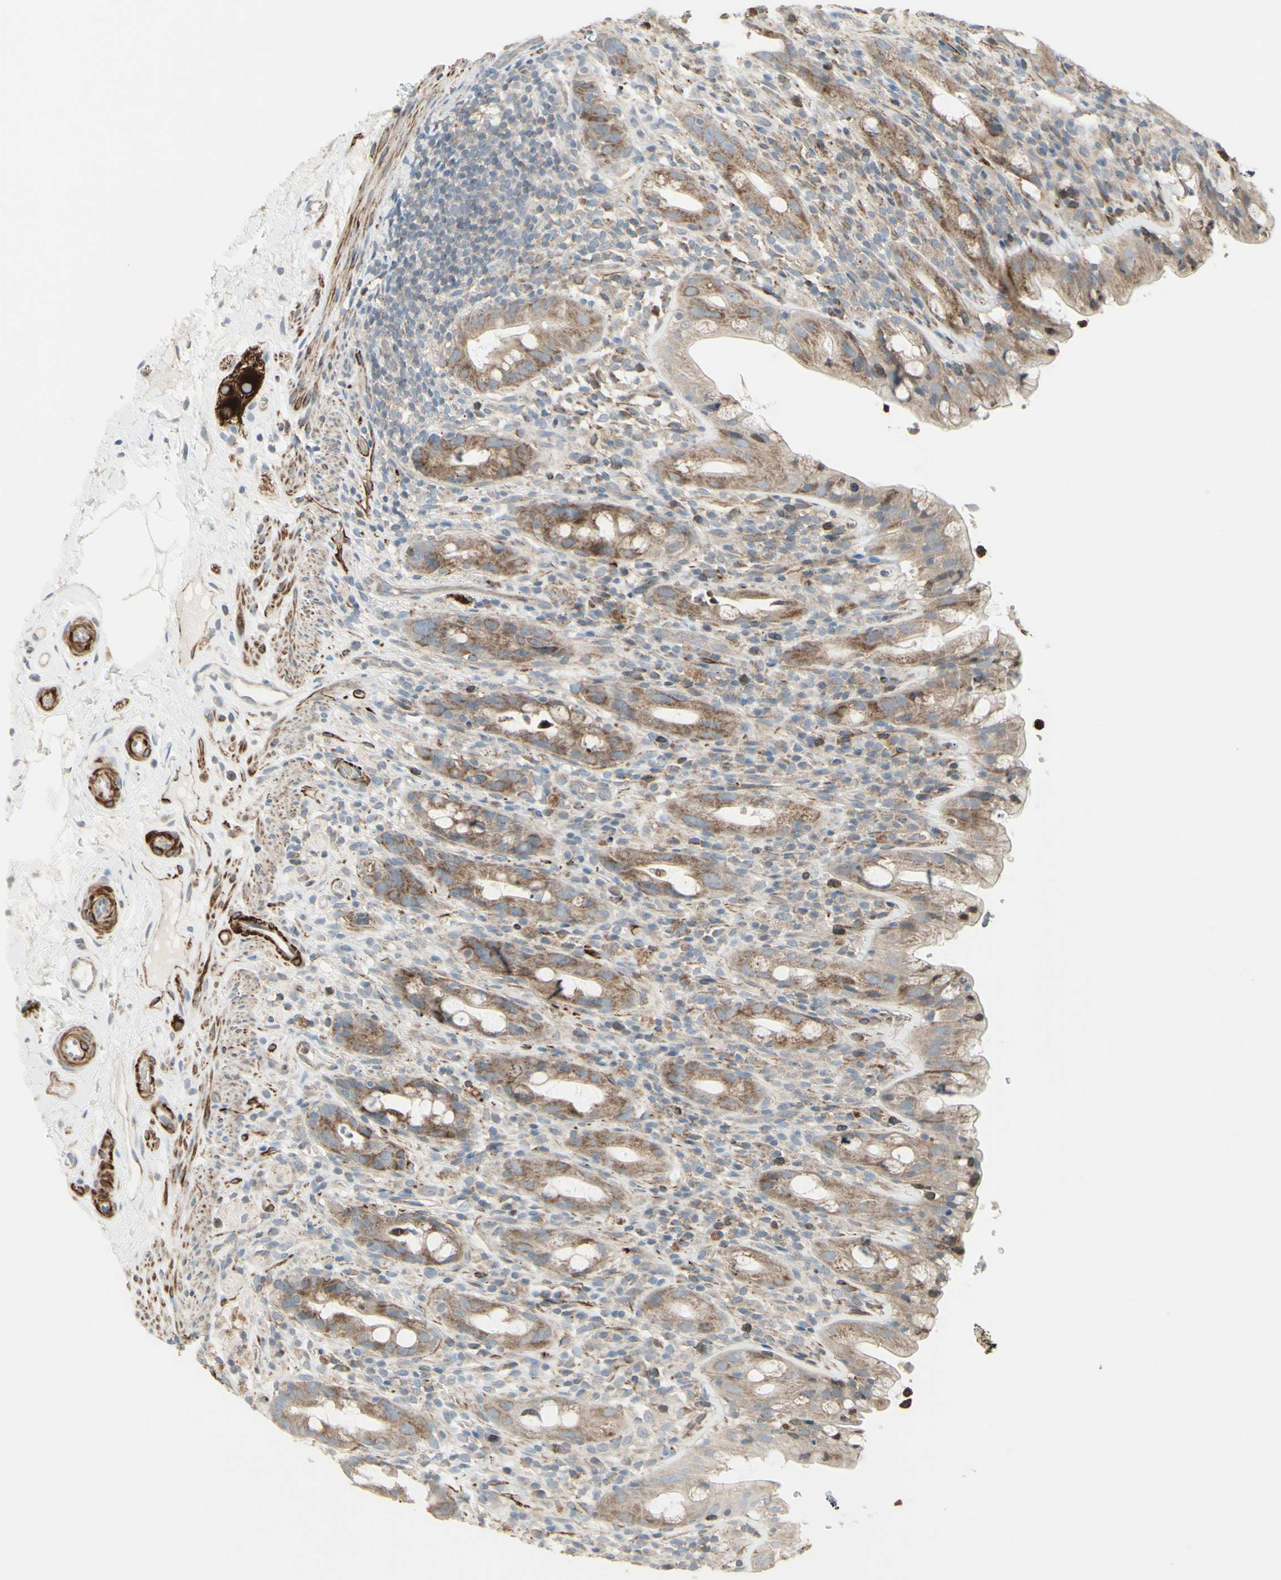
{"staining": {"intensity": "moderate", "quantity": "25%-75%", "location": "cytoplasmic/membranous"}, "tissue": "rectum", "cell_type": "Glandular cells", "image_type": "normal", "snomed": [{"axis": "morphology", "description": "Normal tissue, NOS"}, {"axis": "topography", "description": "Rectum"}], "caption": "A micrograph of rectum stained for a protein reveals moderate cytoplasmic/membranous brown staining in glandular cells.", "gene": "FAM171B", "patient": {"sex": "male", "age": 44}}